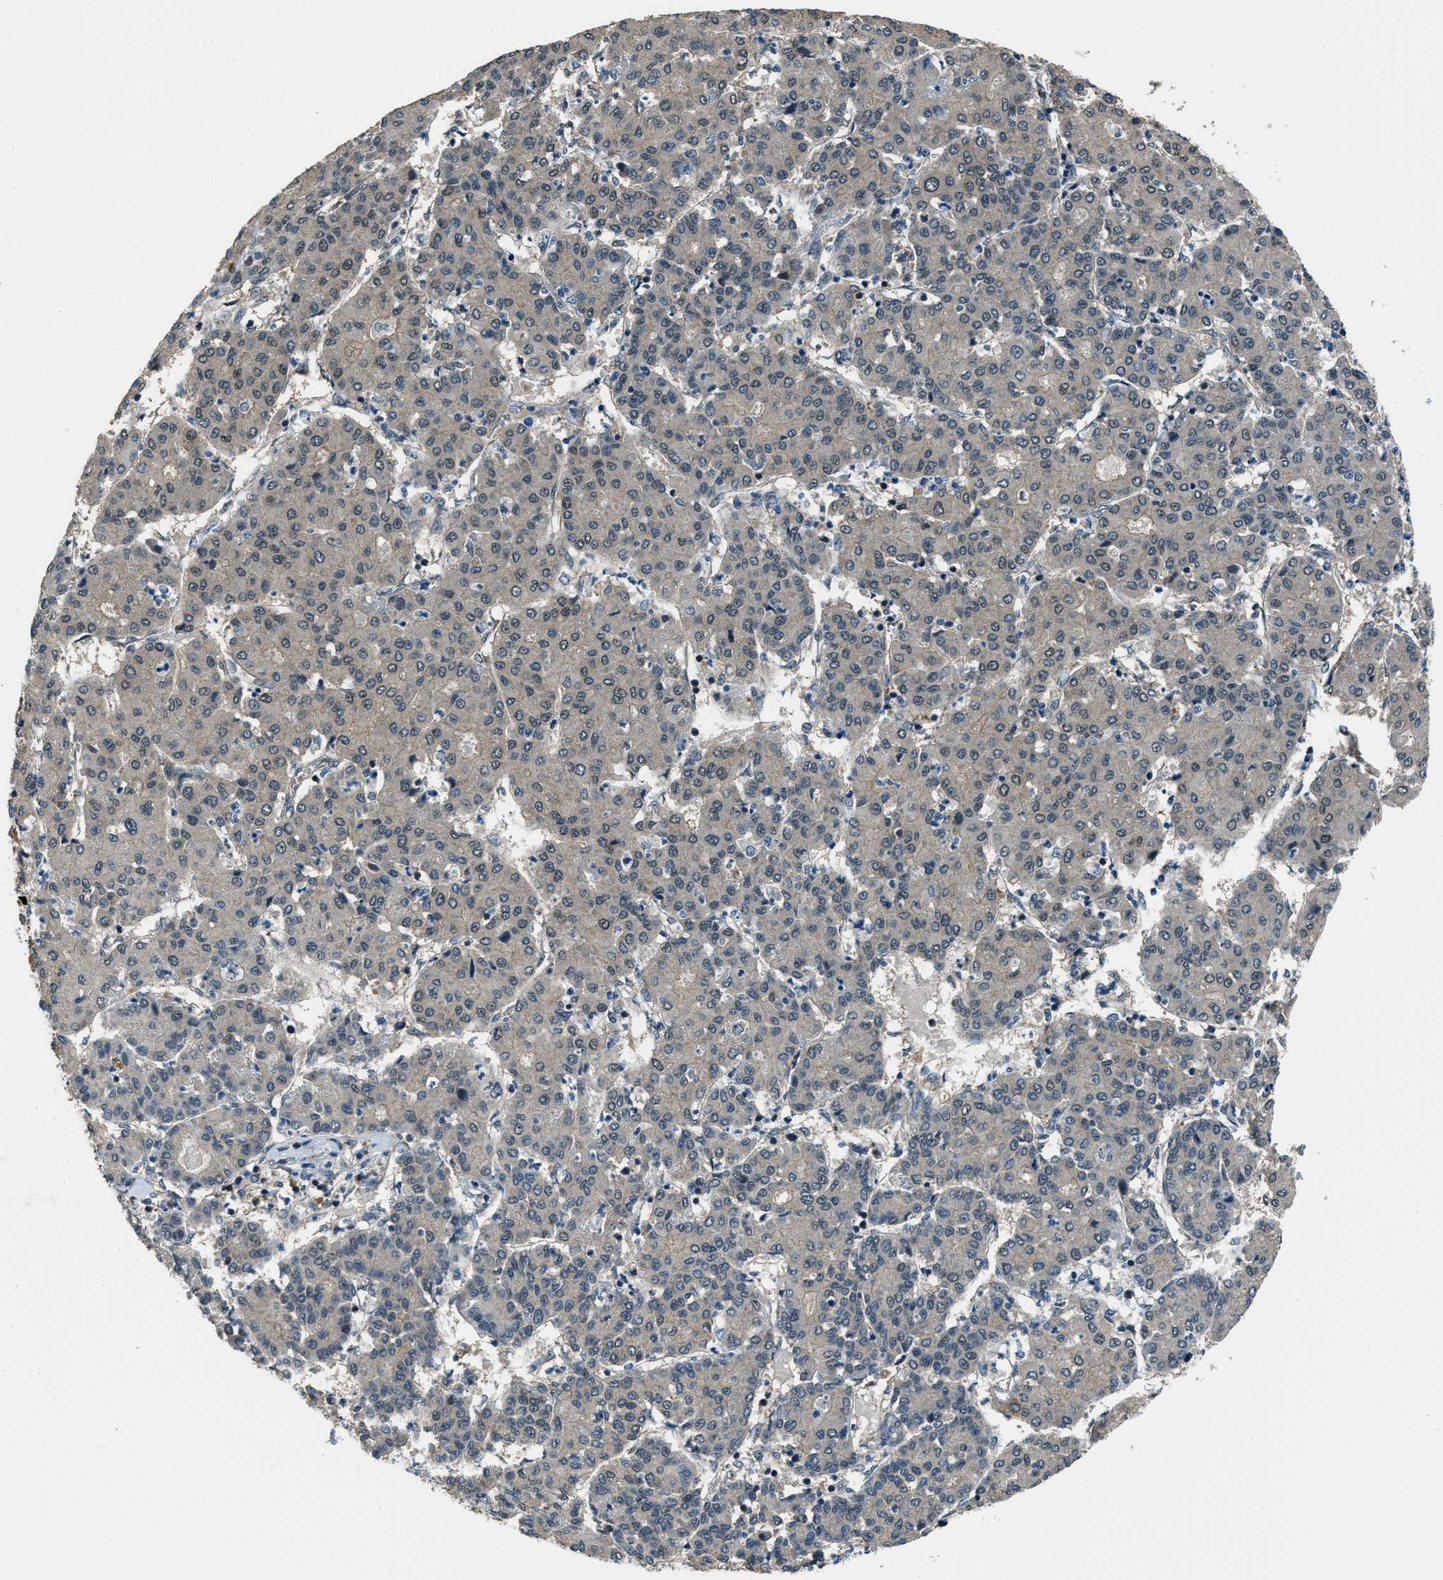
{"staining": {"intensity": "weak", "quantity": "25%-75%", "location": "cytoplasmic/membranous"}, "tissue": "liver cancer", "cell_type": "Tumor cells", "image_type": "cancer", "snomed": [{"axis": "morphology", "description": "Carcinoma, Hepatocellular, NOS"}, {"axis": "topography", "description": "Liver"}], "caption": "A low amount of weak cytoplasmic/membranous positivity is present in approximately 25%-75% of tumor cells in liver cancer tissue. The staining is performed using DAB (3,3'-diaminobenzidine) brown chromogen to label protein expression. The nuclei are counter-stained blue using hematoxylin.", "gene": "NUDCD3", "patient": {"sex": "male", "age": 65}}